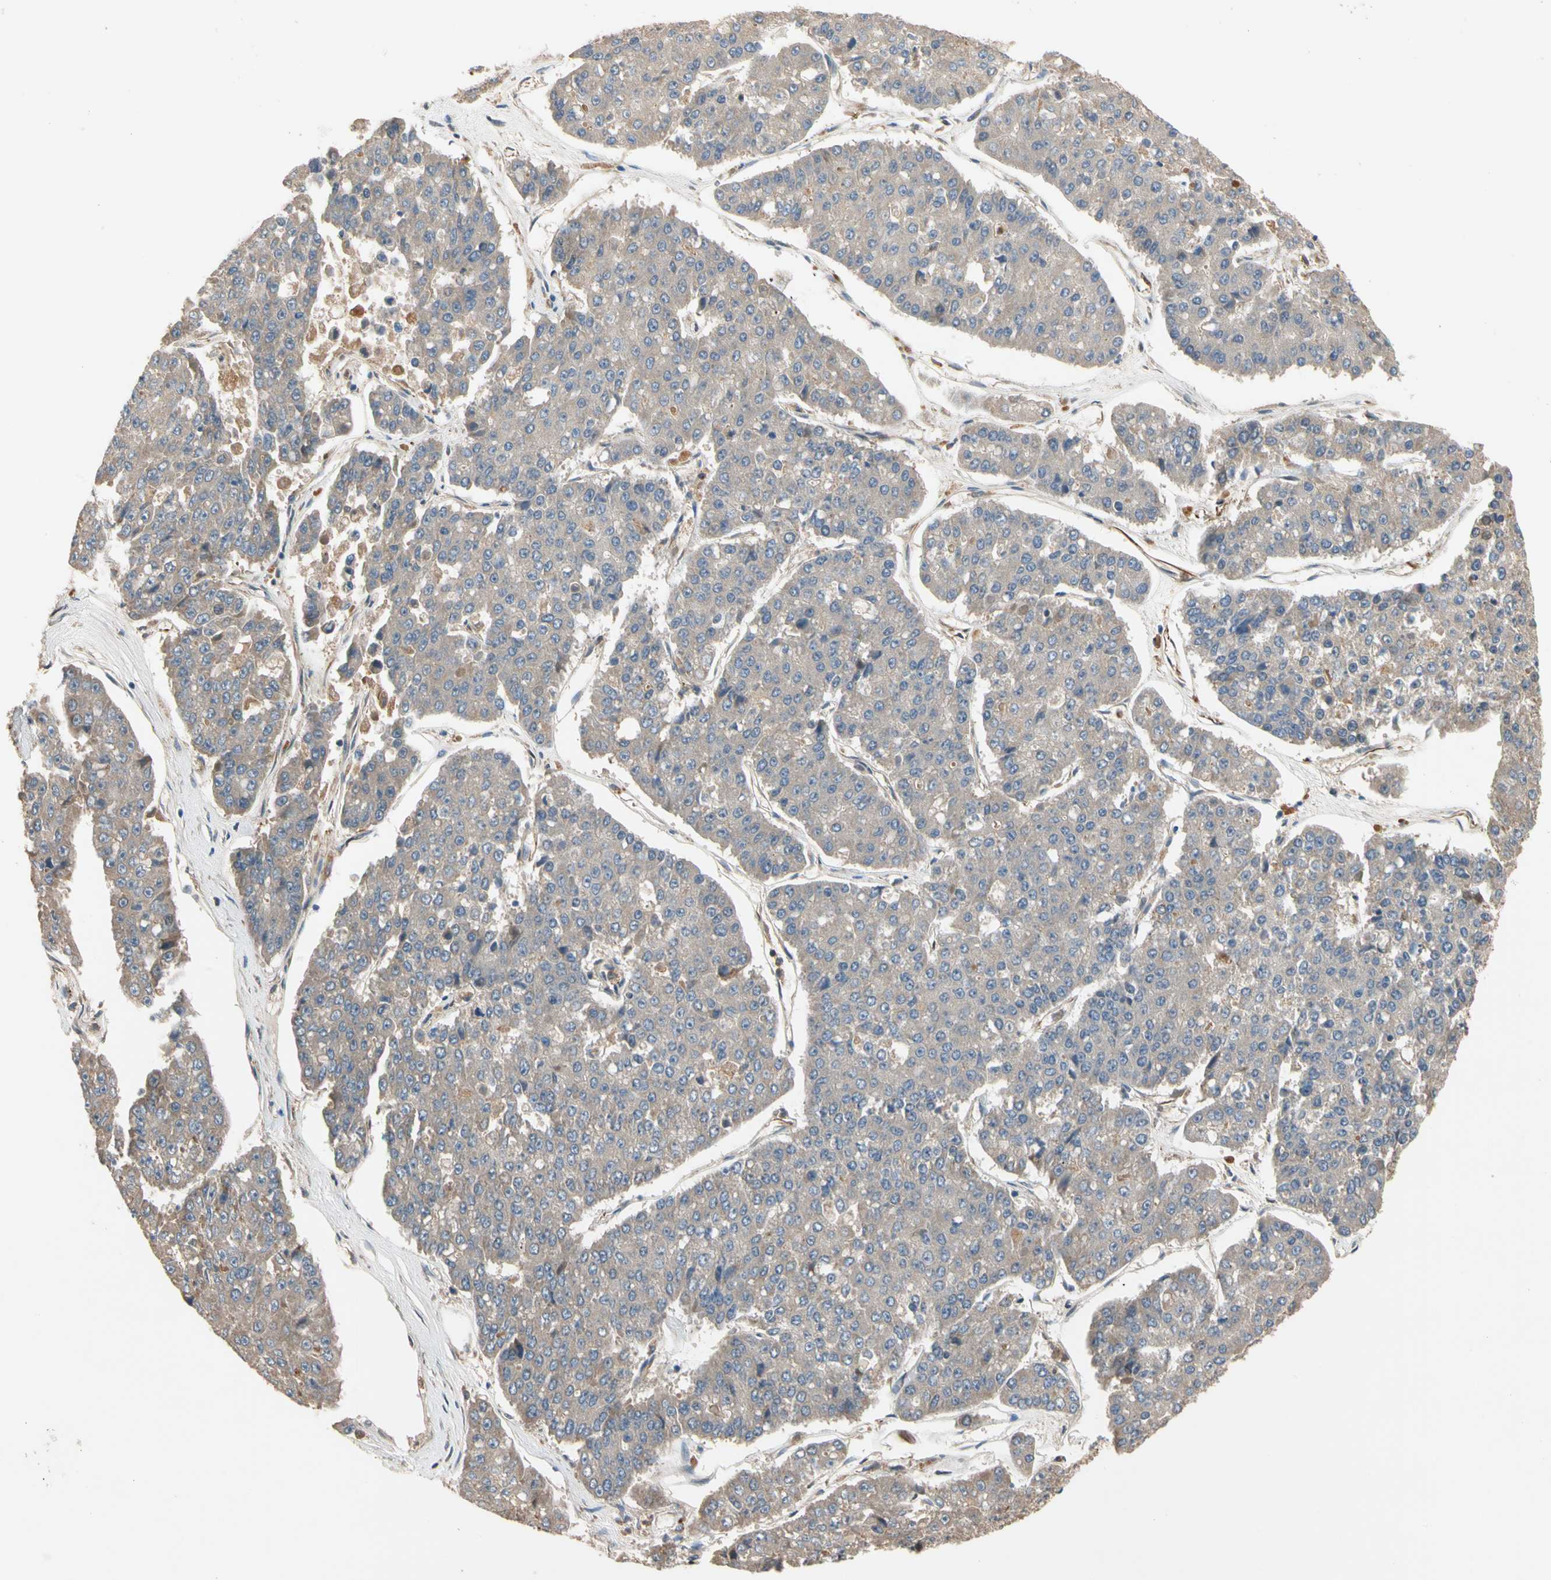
{"staining": {"intensity": "weak", "quantity": "25%-75%", "location": "cytoplasmic/membranous"}, "tissue": "pancreatic cancer", "cell_type": "Tumor cells", "image_type": "cancer", "snomed": [{"axis": "morphology", "description": "Adenocarcinoma, NOS"}, {"axis": "topography", "description": "Pancreas"}], "caption": "DAB (3,3'-diaminobenzidine) immunohistochemical staining of pancreatic cancer (adenocarcinoma) exhibits weak cytoplasmic/membranous protein expression in approximately 25%-75% of tumor cells.", "gene": "FGD6", "patient": {"sex": "male", "age": 50}}